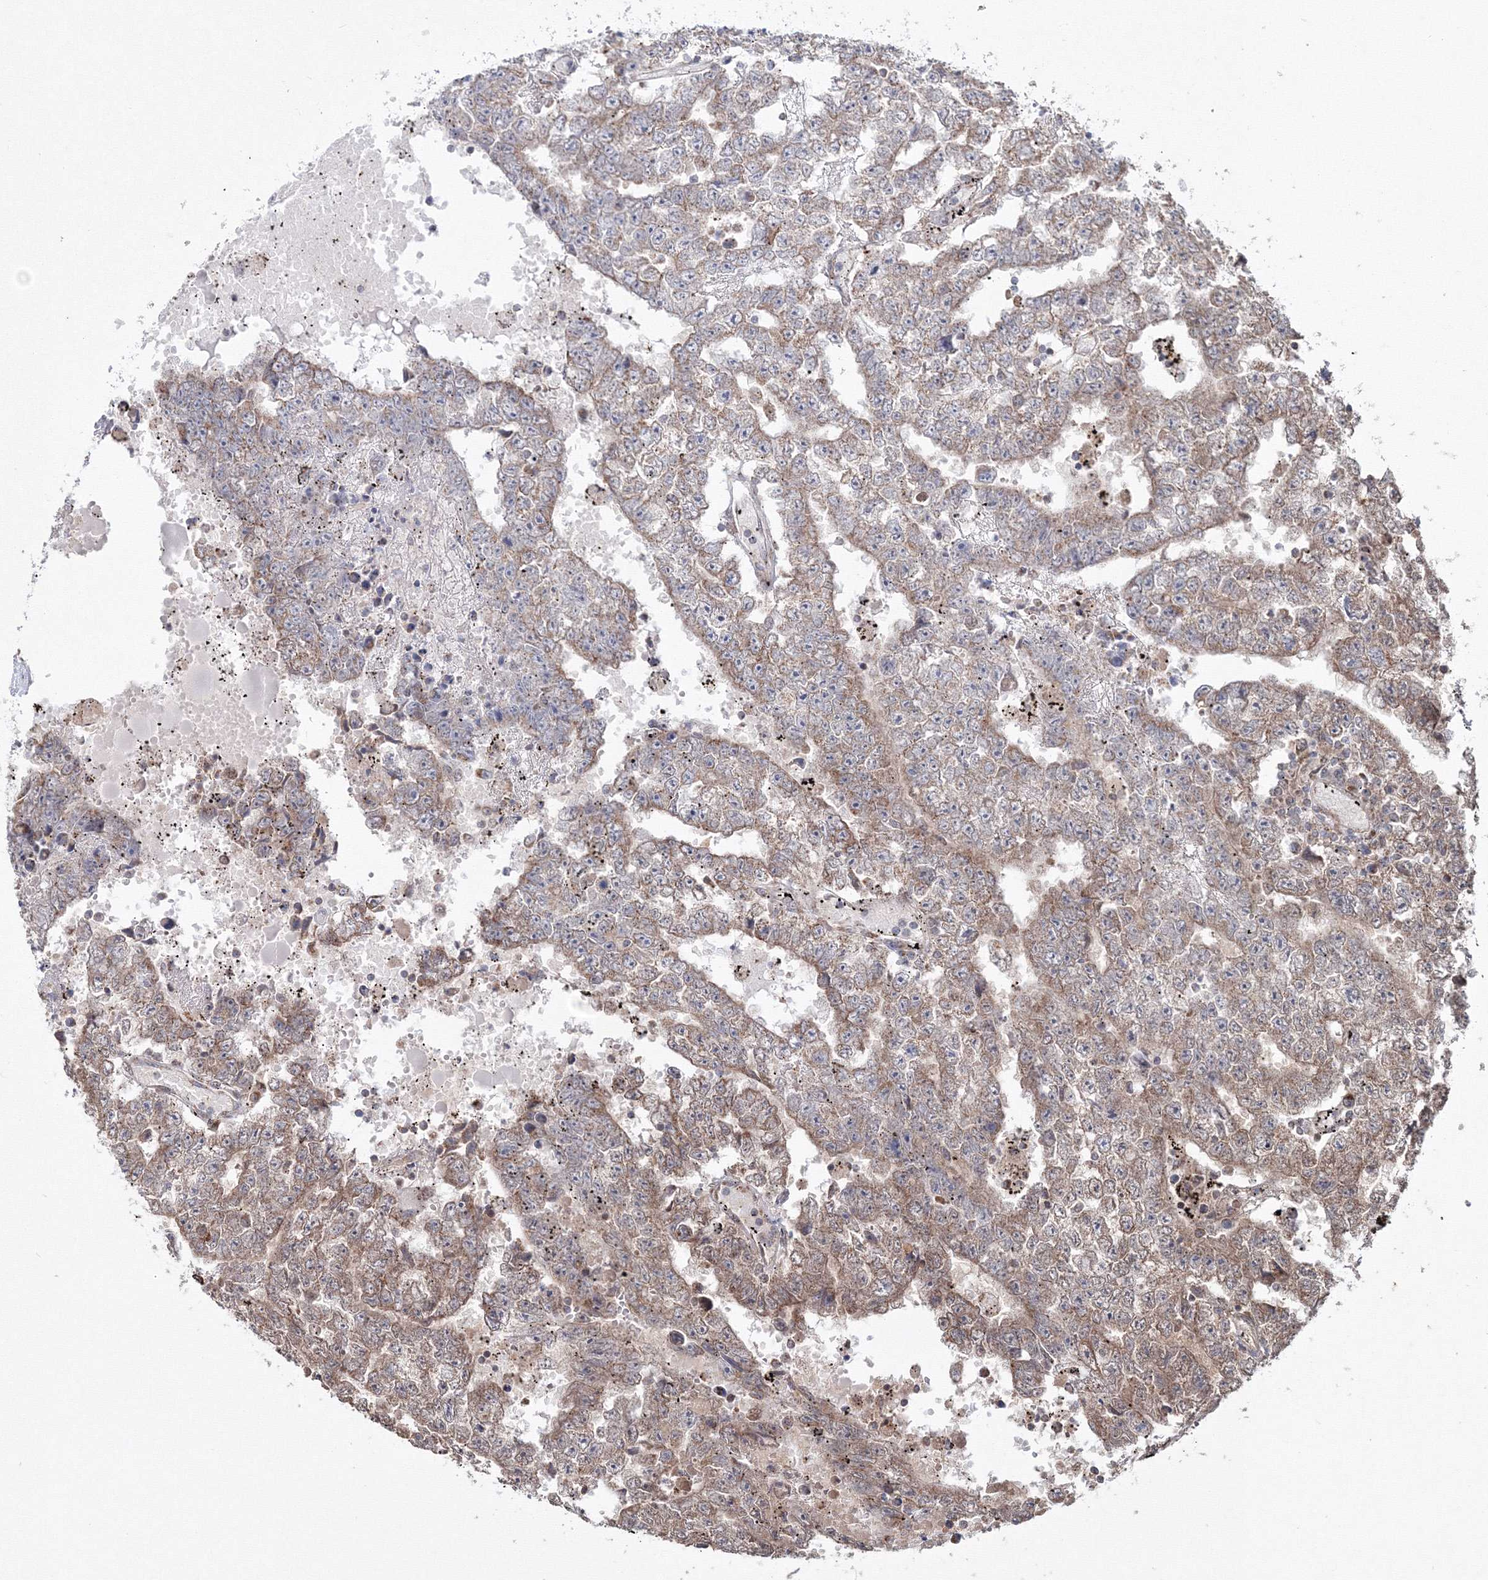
{"staining": {"intensity": "moderate", "quantity": ">75%", "location": "cytoplasmic/membranous"}, "tissue": "testis cancer", "cell_type": "Tumor cells", "image_type": "cancer", "snomed": [{"axis": "morphology", "description": "Carcinoma, Embryonal, NOS"}, {"axis": "topography", "description": "Testis"}], "caption": "Embryonal carcinoma (testis) stained with a brown dye displays moderate cytoplasmic/membranous positive positivity in about >75% of tumor cells.", "gene": "PEX13", "patient": {"sex": "male", "age": 25}}